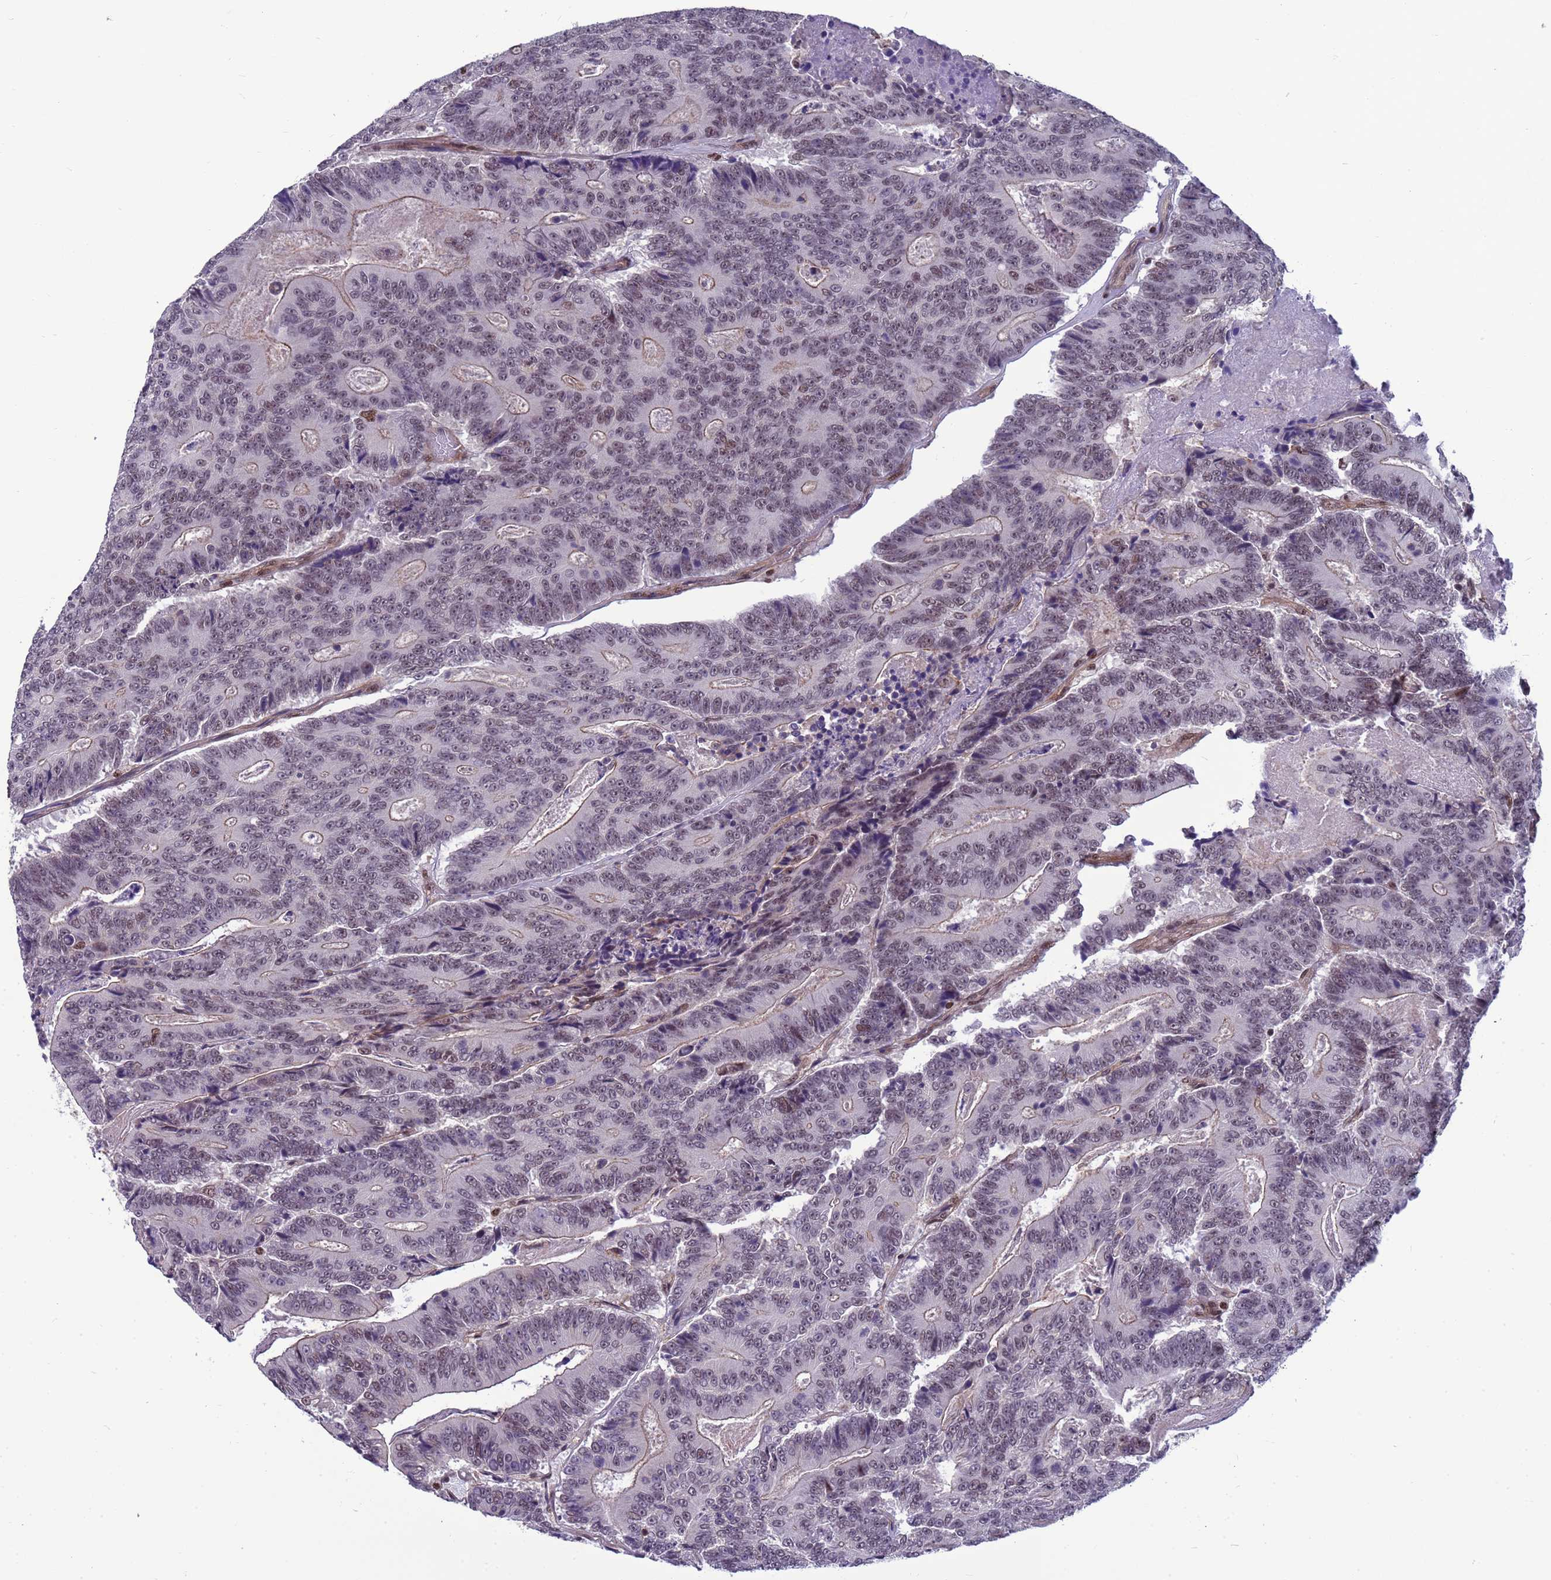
{"staining": {"intensity": "weak", "quantity": "25%-75%", "location": "nuclear"}, "tissue": "colorectal cancer", "cell_type": "Tumor cells", "image_type": "cancer", "snomed": [{"axis": "morphology", "description": "Adenocarcinoma, NOS"}, {"axis": "topography", "description": "Colon"}], "caption": "A low amount of weak nuclear positivity is seen in approximately 25%-75% of tumor cells in colorectal cancer tissue. (brown staining indicates protein expression, while blue staining denotes nuclei).", "gene": "NSL1", "patient": {"sex": "male", "age": 83}}